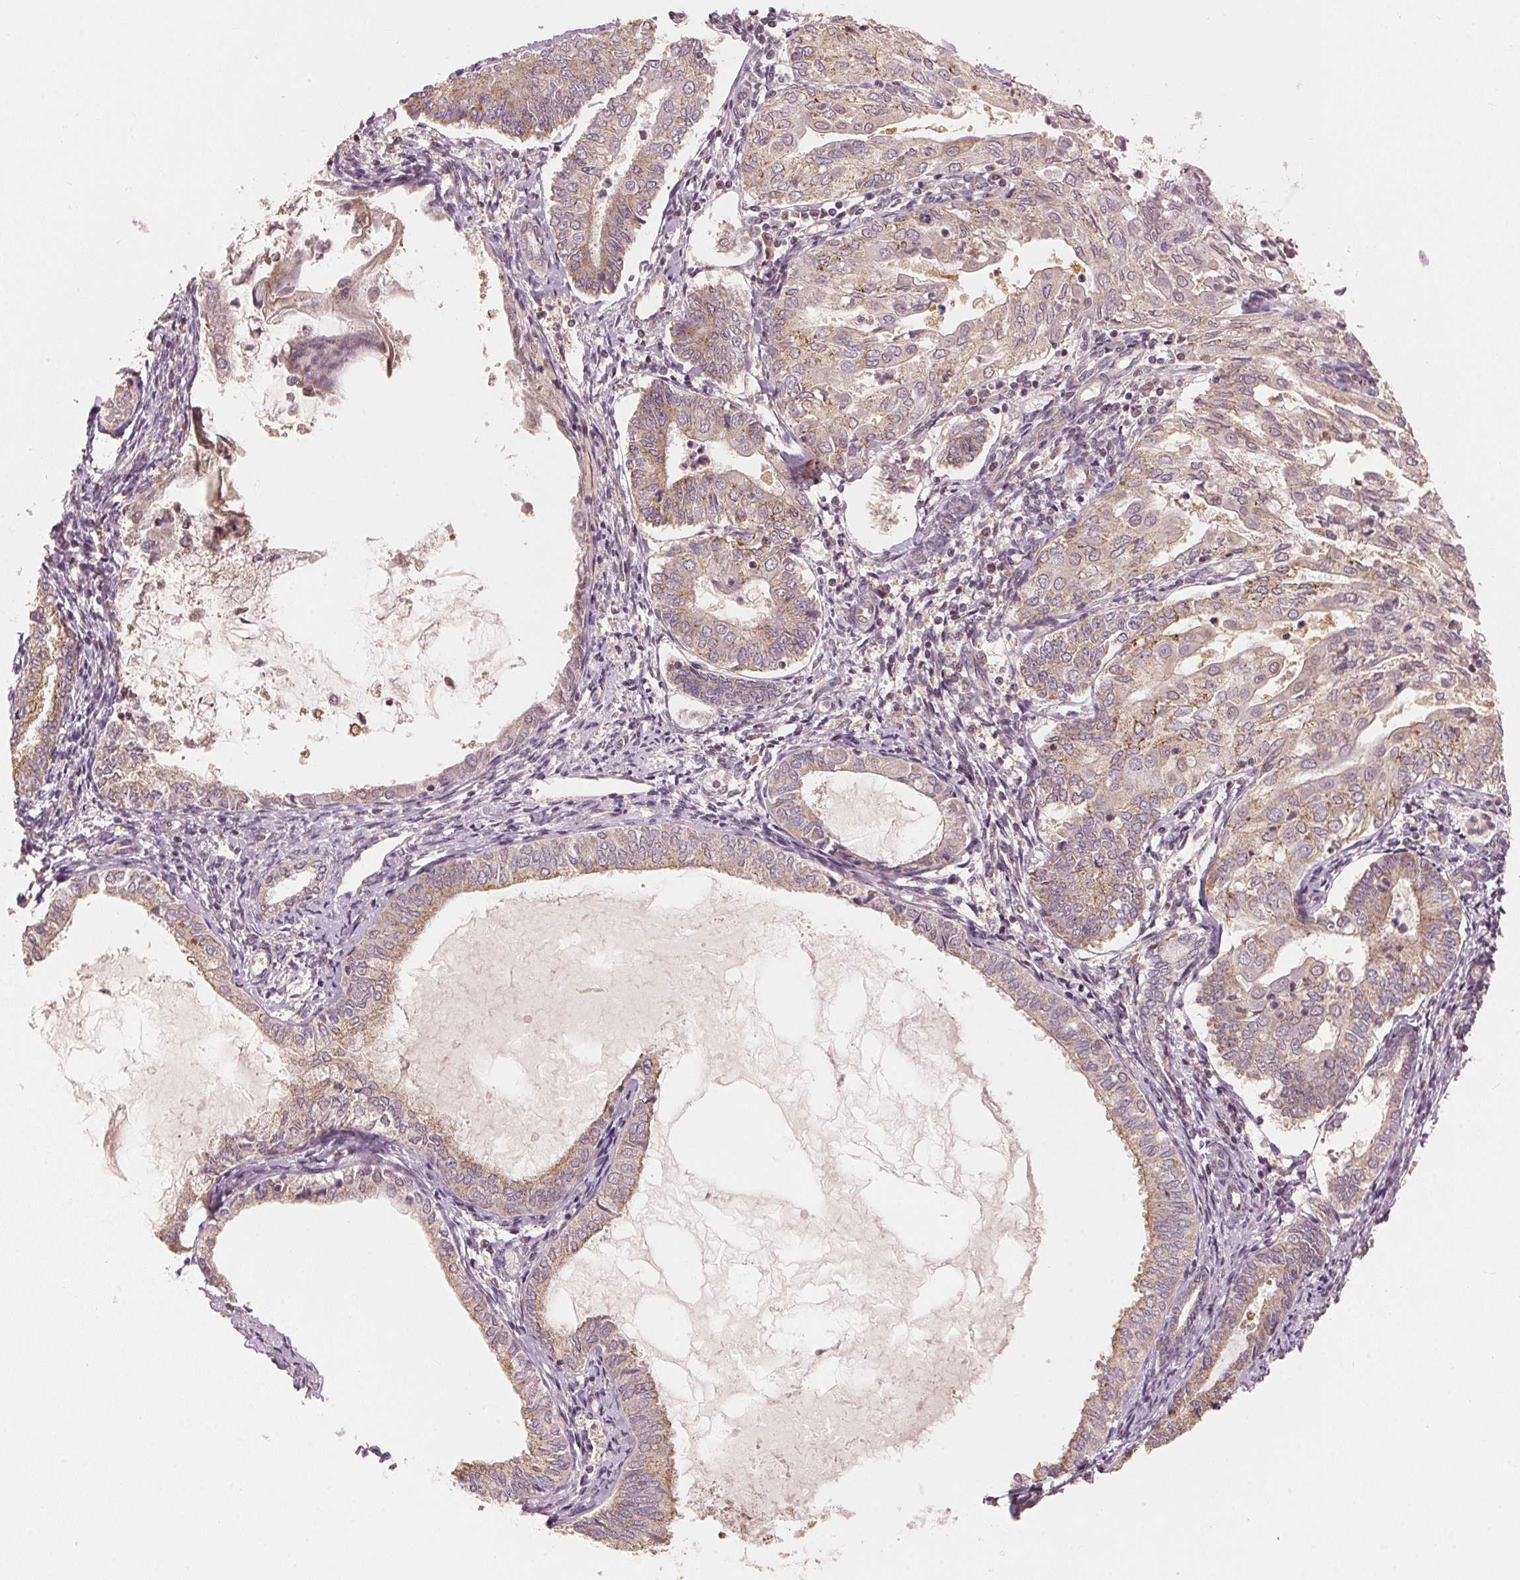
{"staining": {"intensity": "weak", "quantity": ">75%", "location": "cytoplasmic/membranous"}, "tissue": "endometrial cancer", "cell_type": "Tumor cells", "image_type": "cancer", "snomed": [{"axis": "morphology", "description": "Adenocarcinoma, NOS"}, {"axis": "topography", "description": "Endometrium"}], "caption": "A histopathology image of human endometrial cancer stained for a protein displays weak cytoplasmic/membranous brown staining in tumor cells. The protein is stained brown, and the nuclei are stained in blue (DAB IHC with brightfield microscopy, high magnification).", "gene": "C2orf73", "patient": {"sex": "female", "age": 68}}